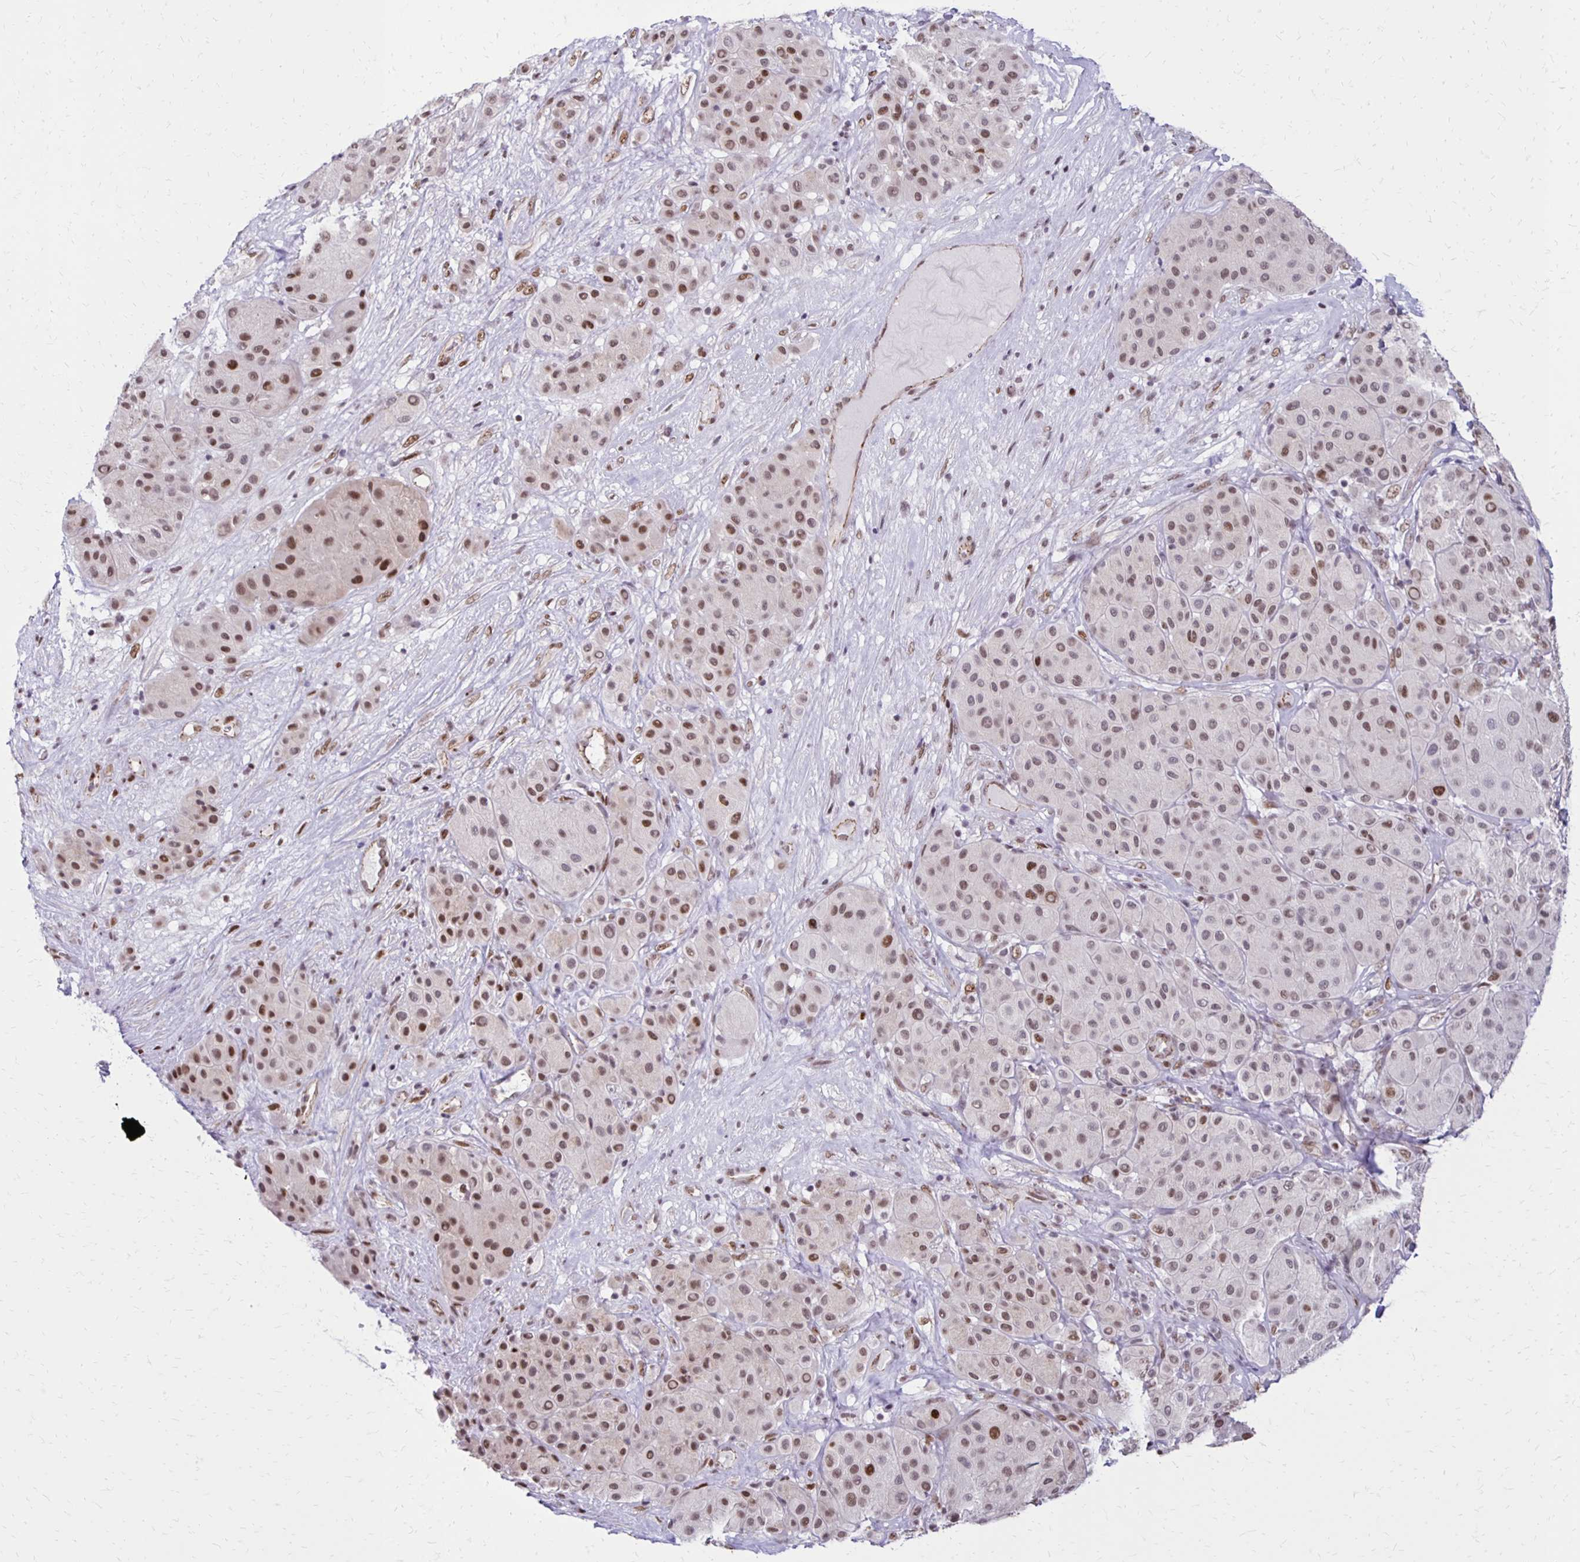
{"staining": {"intensity": "moderate", "quantity": "25%-75%", "location": "nuclear"}, "tissue": "melanoma", "cell_type": "Tumor cells", "image_type": "cancer", "snomed": [{"axis": "morphology", "description": "Malignant melanoma, Metastatic site"}, {"axis": "topography", "description": "Smooth muscle"}], "caption": "A high-resolution image shows IHC staining of melanoma, which reveals moderate nuclear expression in approximately 25%-75% of tumor cells.", "gene": "DDB2", "patient": {"sex": "male", "age": 41}}